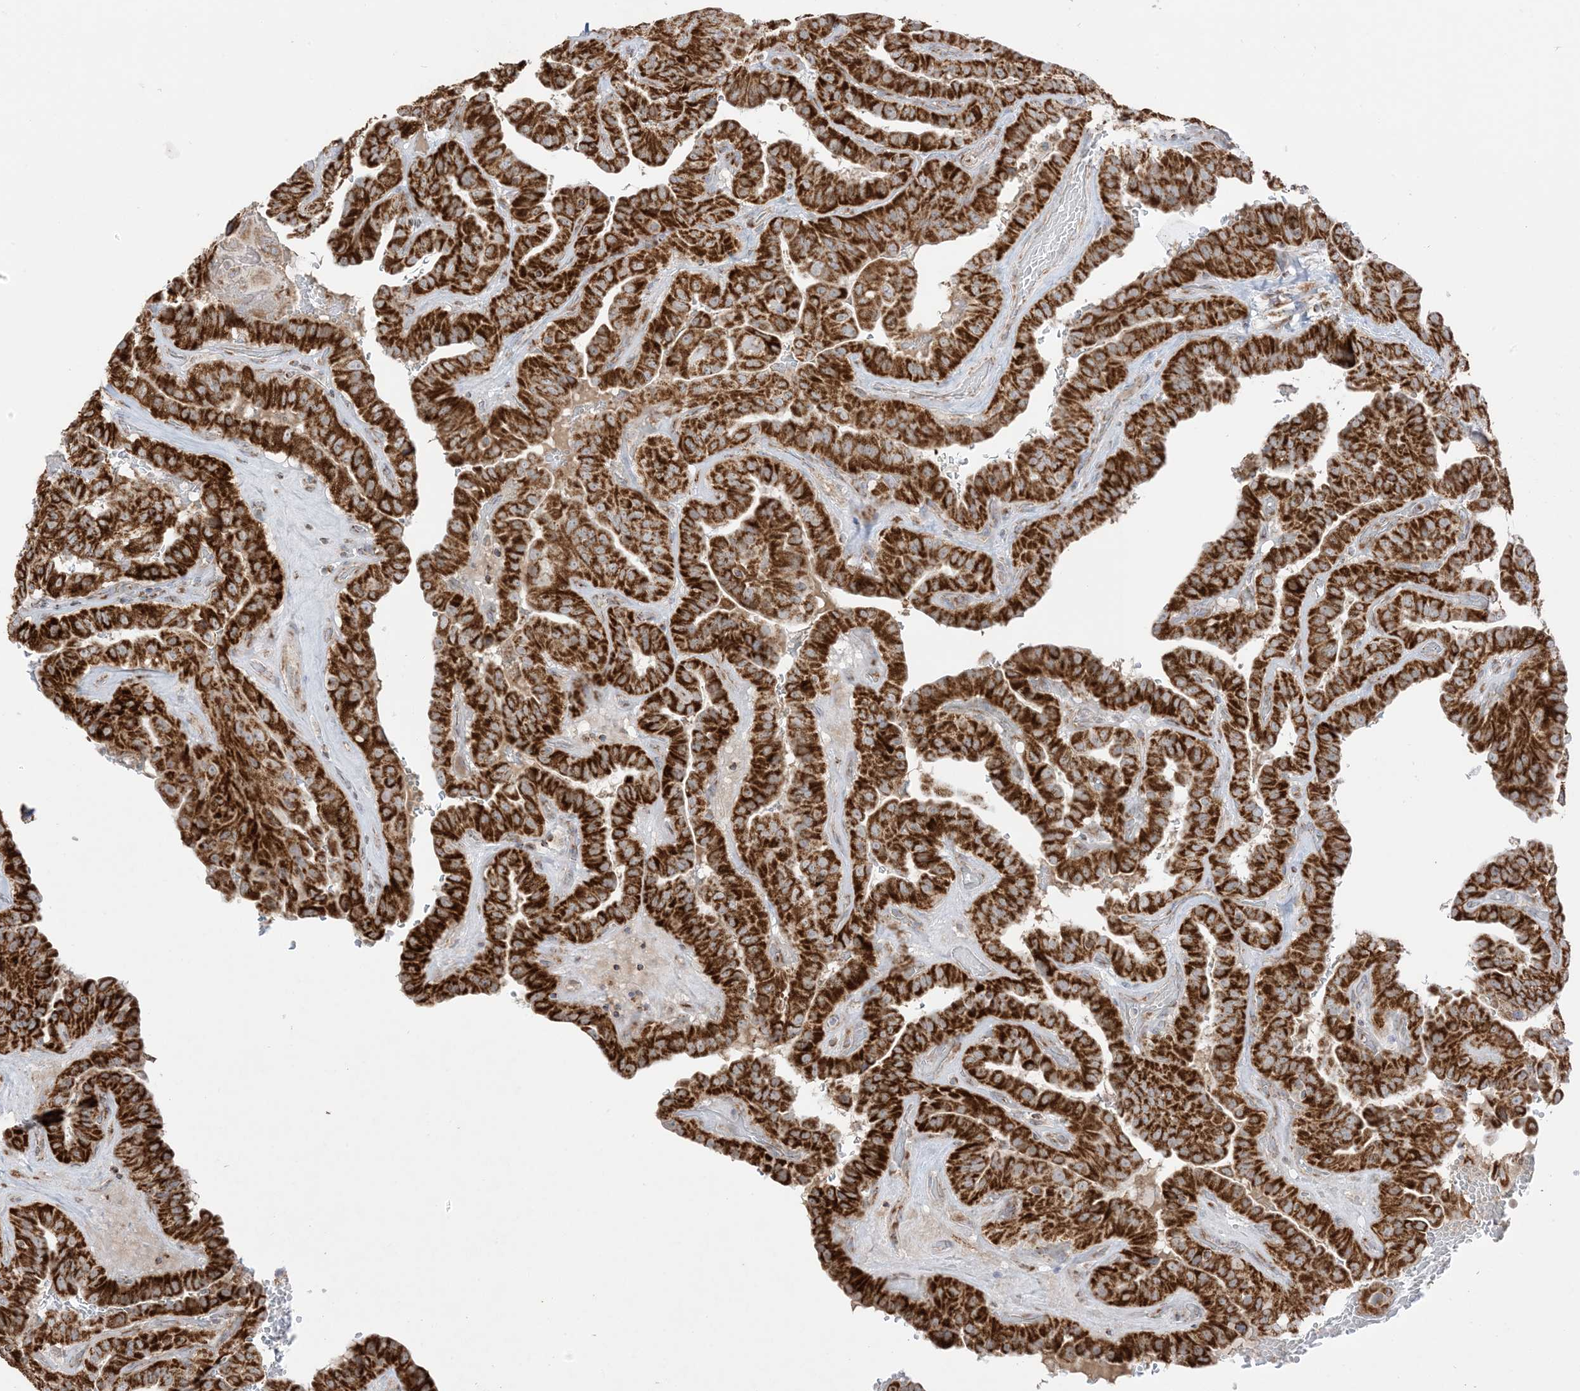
{"staining": {"intensity": "strong", "quantity": ">75%", "location": "cytoplasmic/membranous"}, "tissue": "thyroid cancer", "cell_type": "Tumor cells", "image_type": "cancer", "snomed": [{"axis": "morphology", "description": "Papillary adenocarcinoma, NOS"}, {"axis": "topography", "description": "Thyroid gland"}], "caption": "Papillary adenocarcinoma (thyroid) stained with a brown dye exhibits strong cytoplasmic/membranous positive staining in about >75% of tumor cells.", "gene": "SLC25A12", "patient": {"sex": "male", "age": 77}}